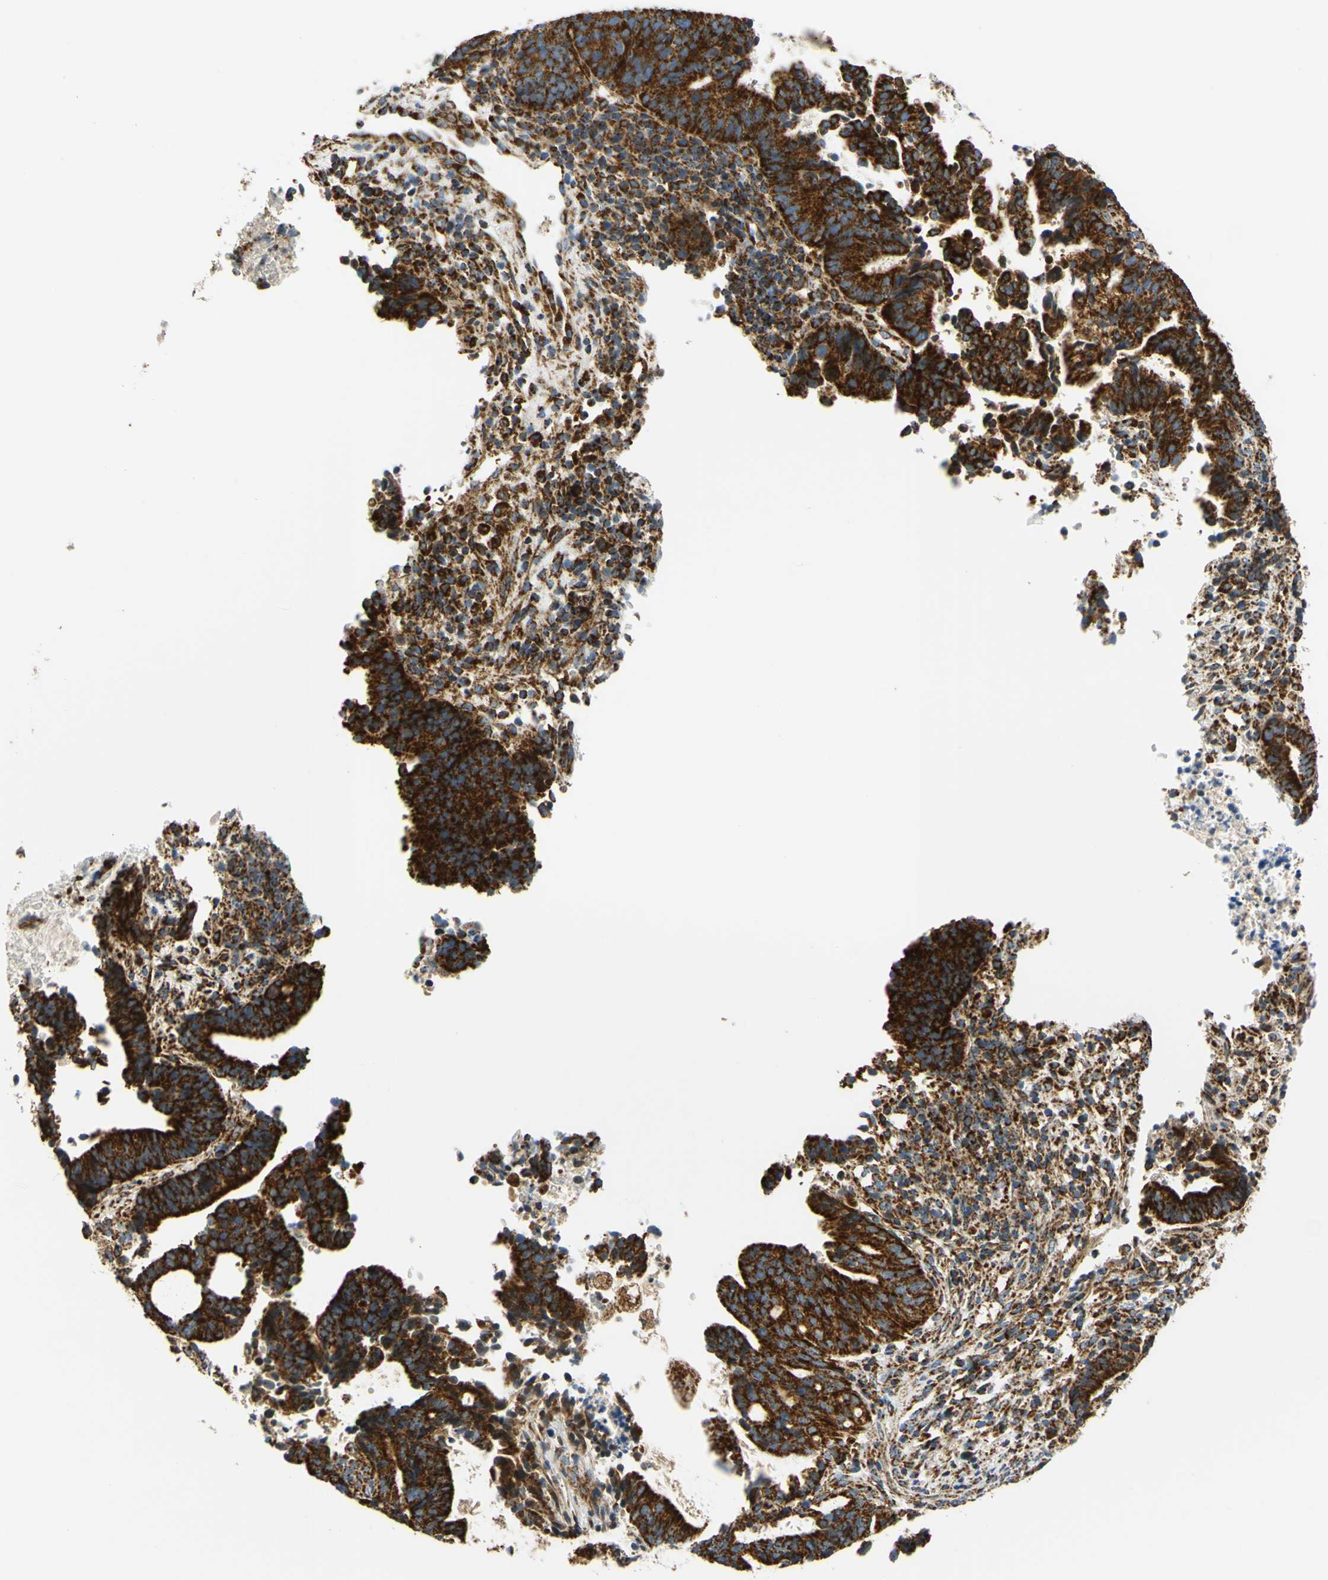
{"staining": {"intensity": "strong", "quantity": ">75%", "location": "cytoplasmic/membranous"}, "tissue": "endometrial cancer", "cell_type": "Tumor cells", "image_type": "cancer", "snomed": [{"axis": "morphology", "description": "Adenocarcinoma, NOS"}, {"axis": "topography", "description": "Uterus"}], "caption": "An immunohistochemistry (IHC) photomicrograph of neoplastic tissue is shown. Protein staining in brown labels strong cytoplasmic/membranous positivity in endometrial cancer (adenocarcinoma) within tumor cells.", "gene": "MAVS", "patient": {"sex": "female", "age": 83}}